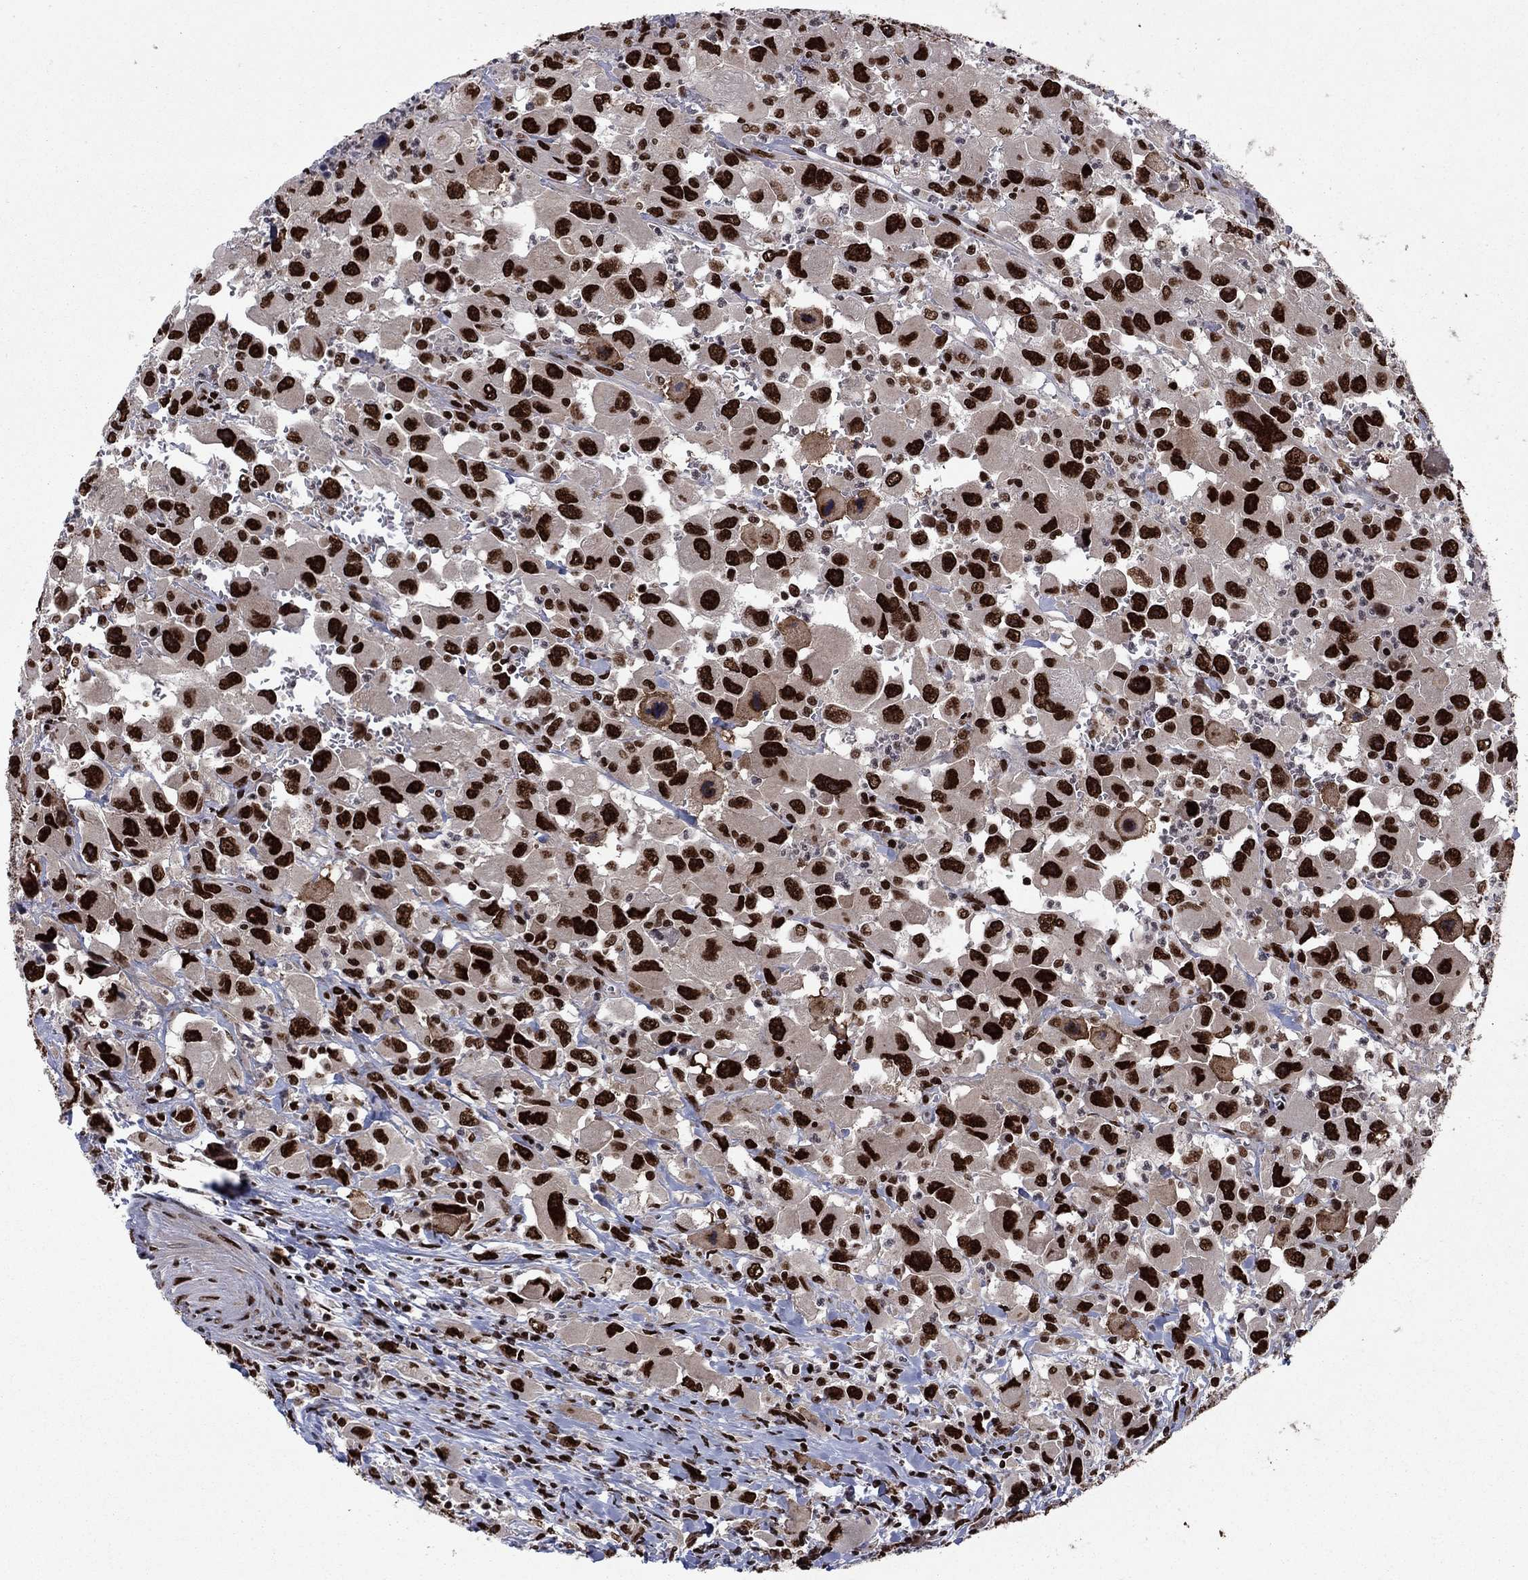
{"staining": {"intensity": "strong", "quantity": ">75%", "location": "nuclear"}, "tissue": "head and neck cancer", "cell_type": "Tumor cells", "image_type": "cancer", "snomed": [{"axis": "morphology", "description": "Squamous cell carcinoma, NOS"}, {"axis": "morphology", "description": "Squamous cell carcinoma, metastatic, NOS"}, {"axis": "topography", "description": "Oral tissue"}, {"axis": "topography", "description": "Head-Neck"}], "caption": "Tumor cells reveal high levels of strong nuclear expression in about >75% of cells in squamous cell carcinoma (head and neck).", "gene": "USP54", "patient": {"sex": "female", "age": 85}}